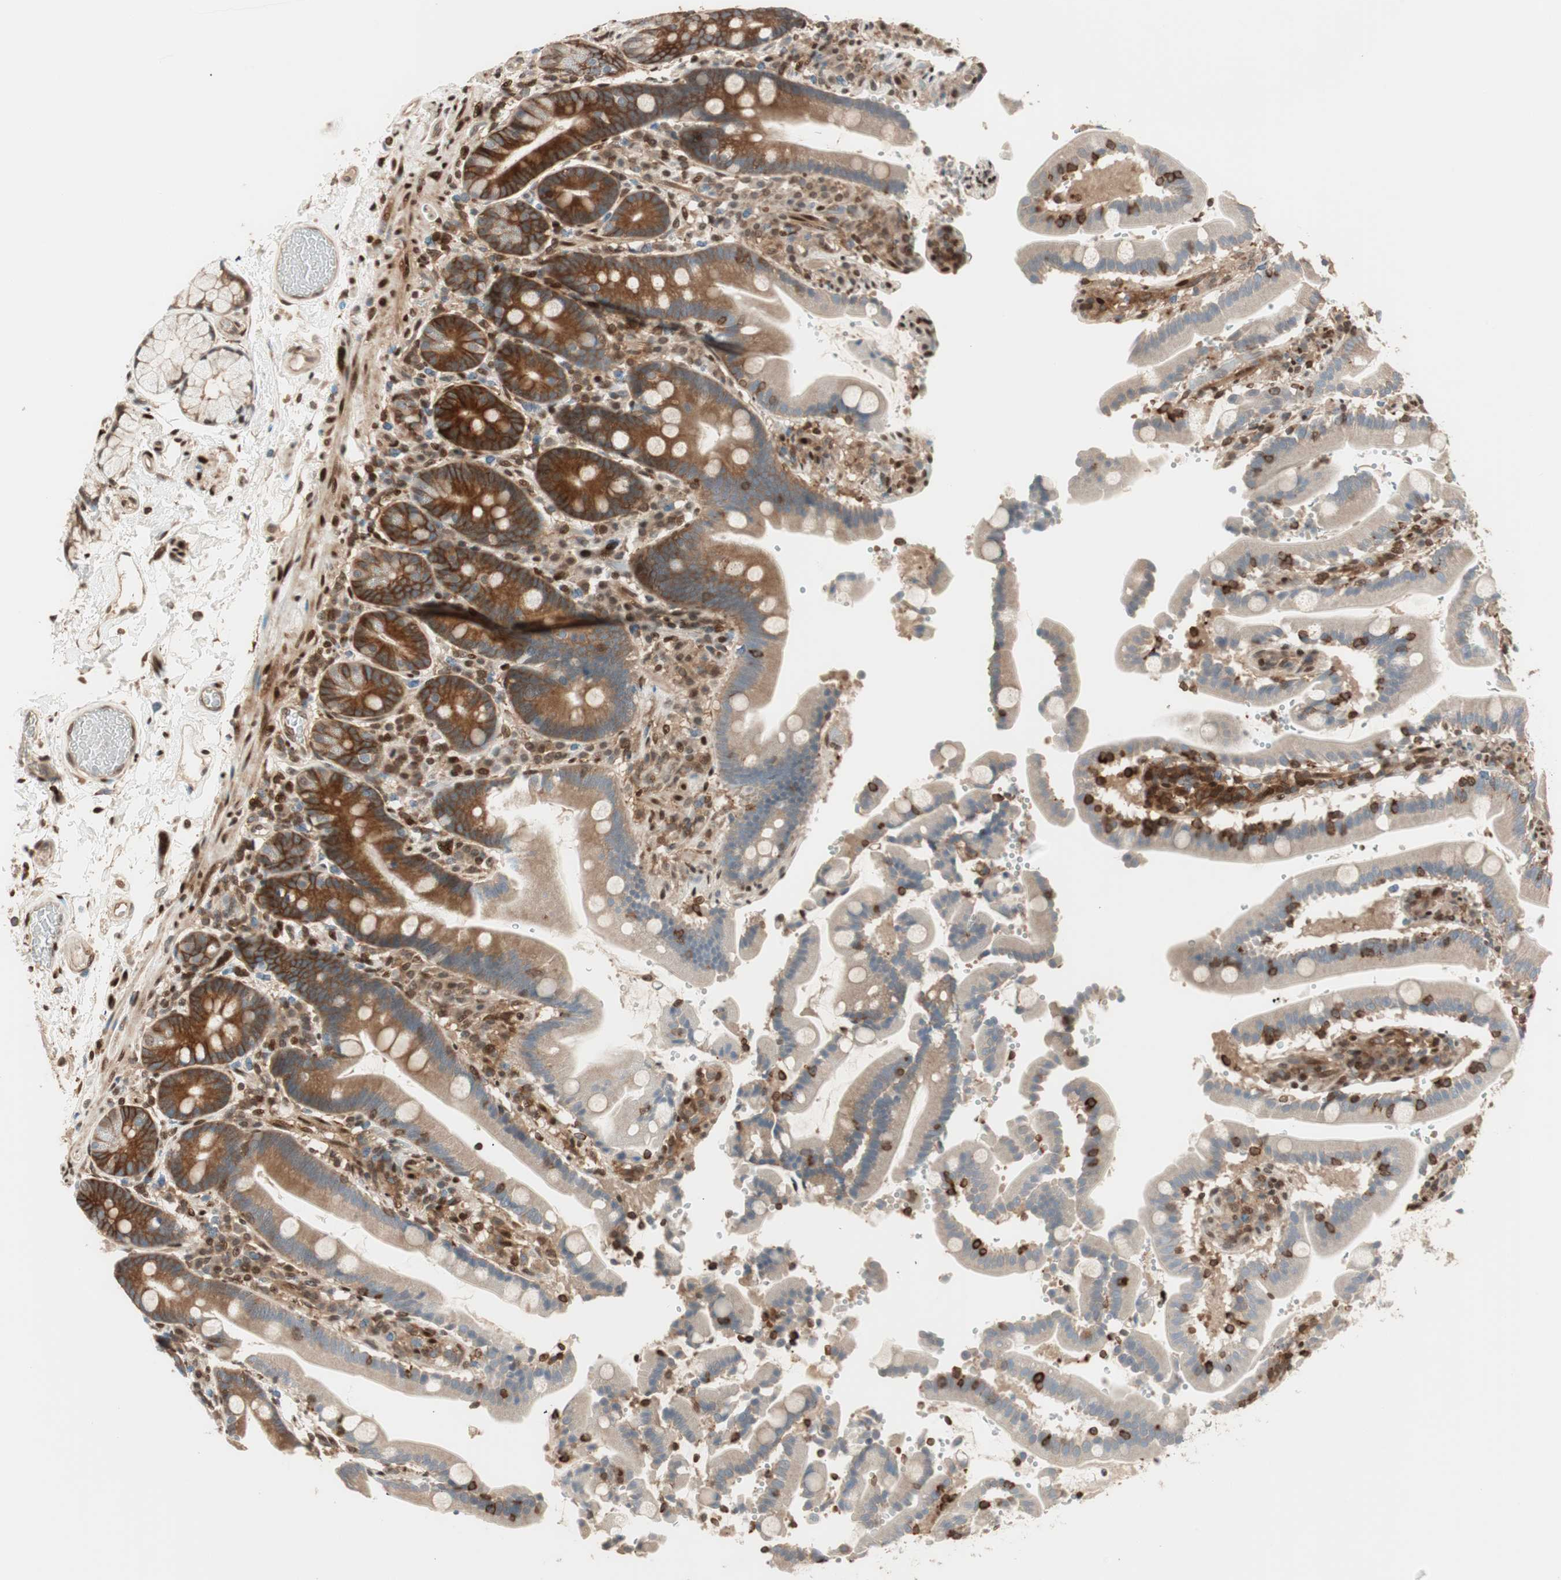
{"staining": {"intensity": "strong", "quantity": ">75%", "location": "cytoplasmic/membranous"}, "tissue": "duodenum", "cell_type": "Glandular cells", "image_type": "normal", "snomed": [{"axis": "morphology", "description": "Normal tissue, NOS"}, {"axis": "topography", "description": "Small intestine, NOS"}], "caption": "Brown immunohistochemical staining in normal human duodenum displays strong cytoplasmic/membranous staining in about >75% of glandular cells.", "gene": "BIN1", "patient": {"sex": "female", "age": 71}}